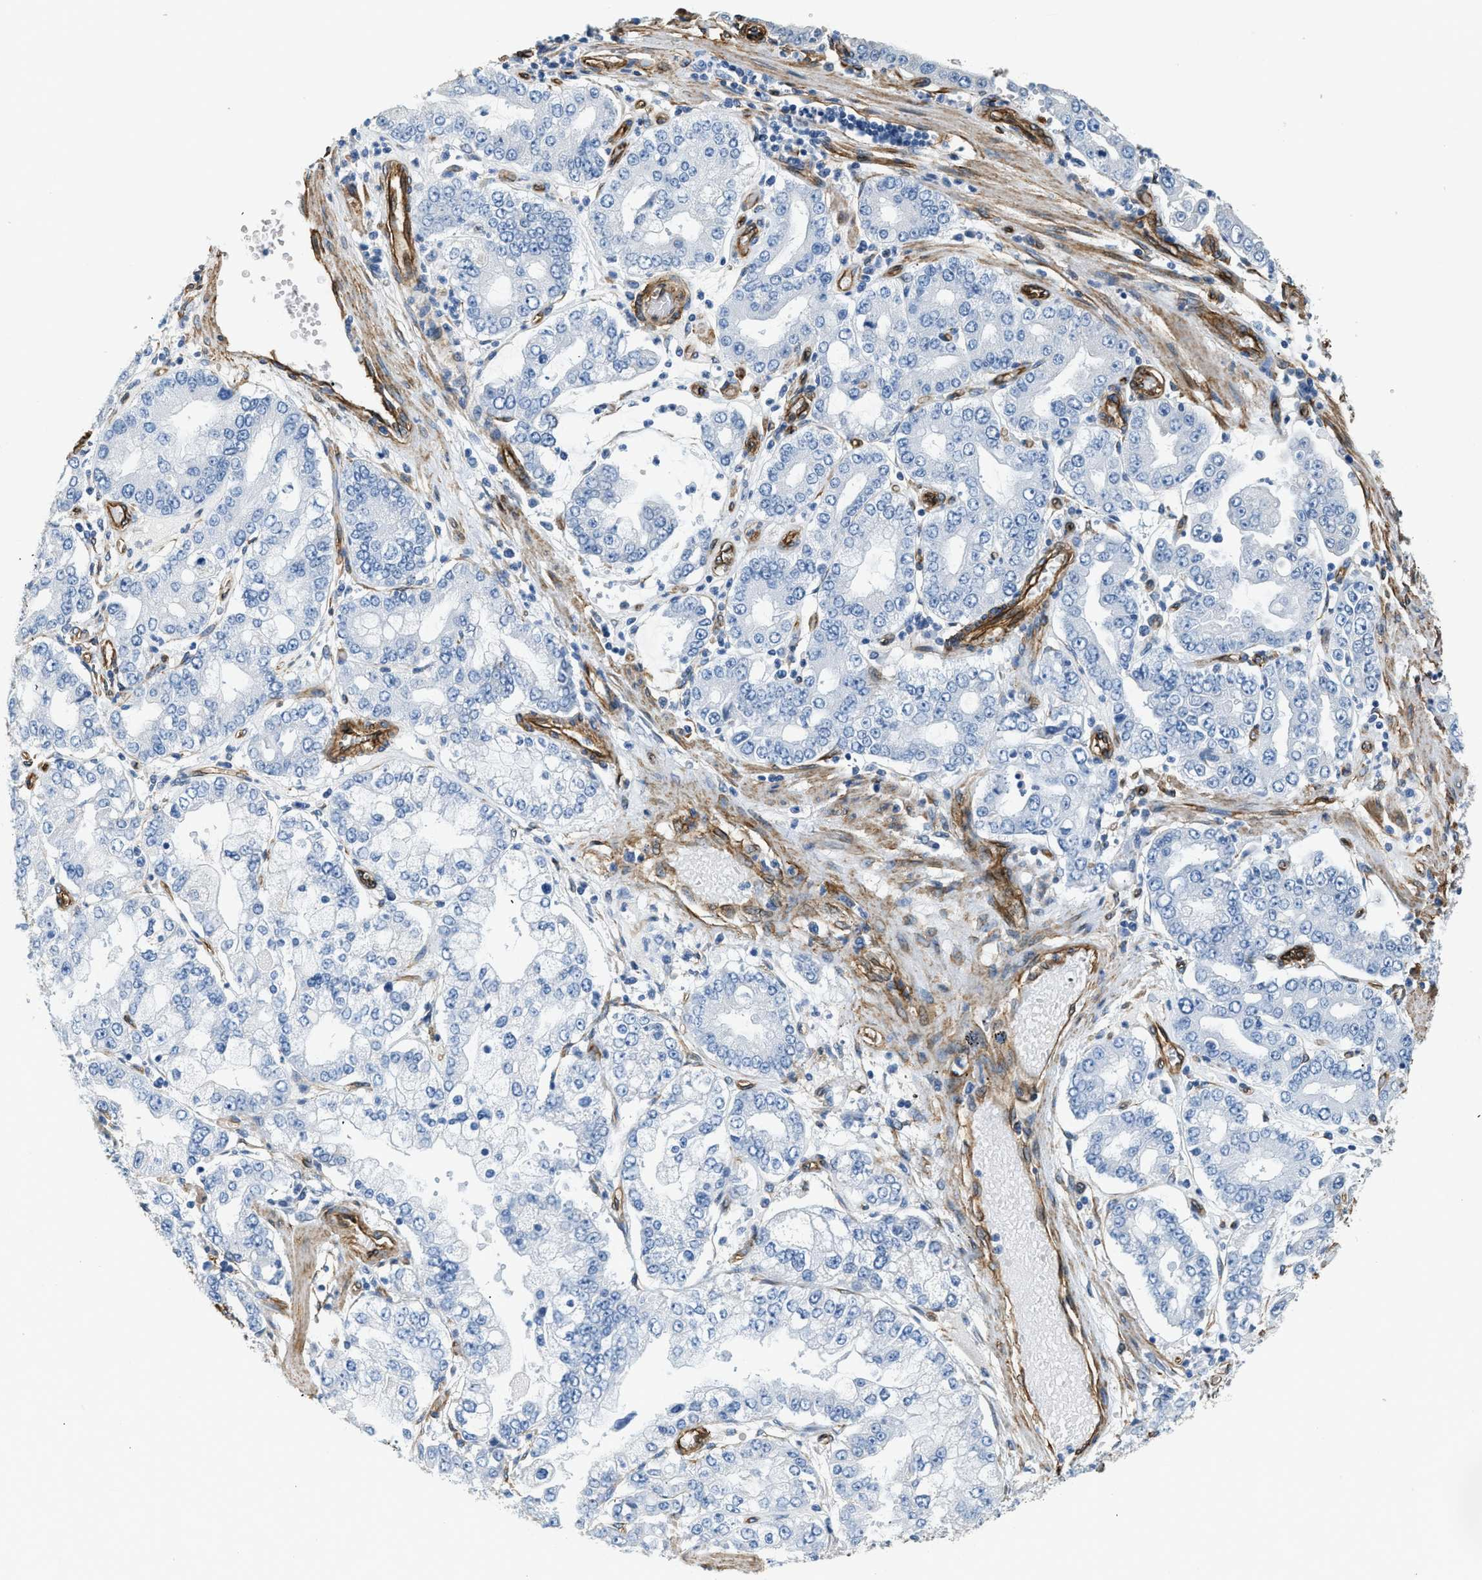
{"staining": {"intensity": "negative", "quantity": "none", "location": "none"}, "tissue": "stomach cancer", "cell_type": "Tumor cells", "image_type": "cancer", "snomed": [{"axis": "morphology", "description": "Adenocarcinoma, NOS"}, {"axis": "topography", "description": "Stomach"}], "caption": "IHC histopathology image of human stomach cancer stained for a protein (brown), which reveals no positivity in tumor cells. (DAB immunohistochemistry, high magnification).", "gene": "TMEM43", "patient": {"sex": "male", "age": 76}}